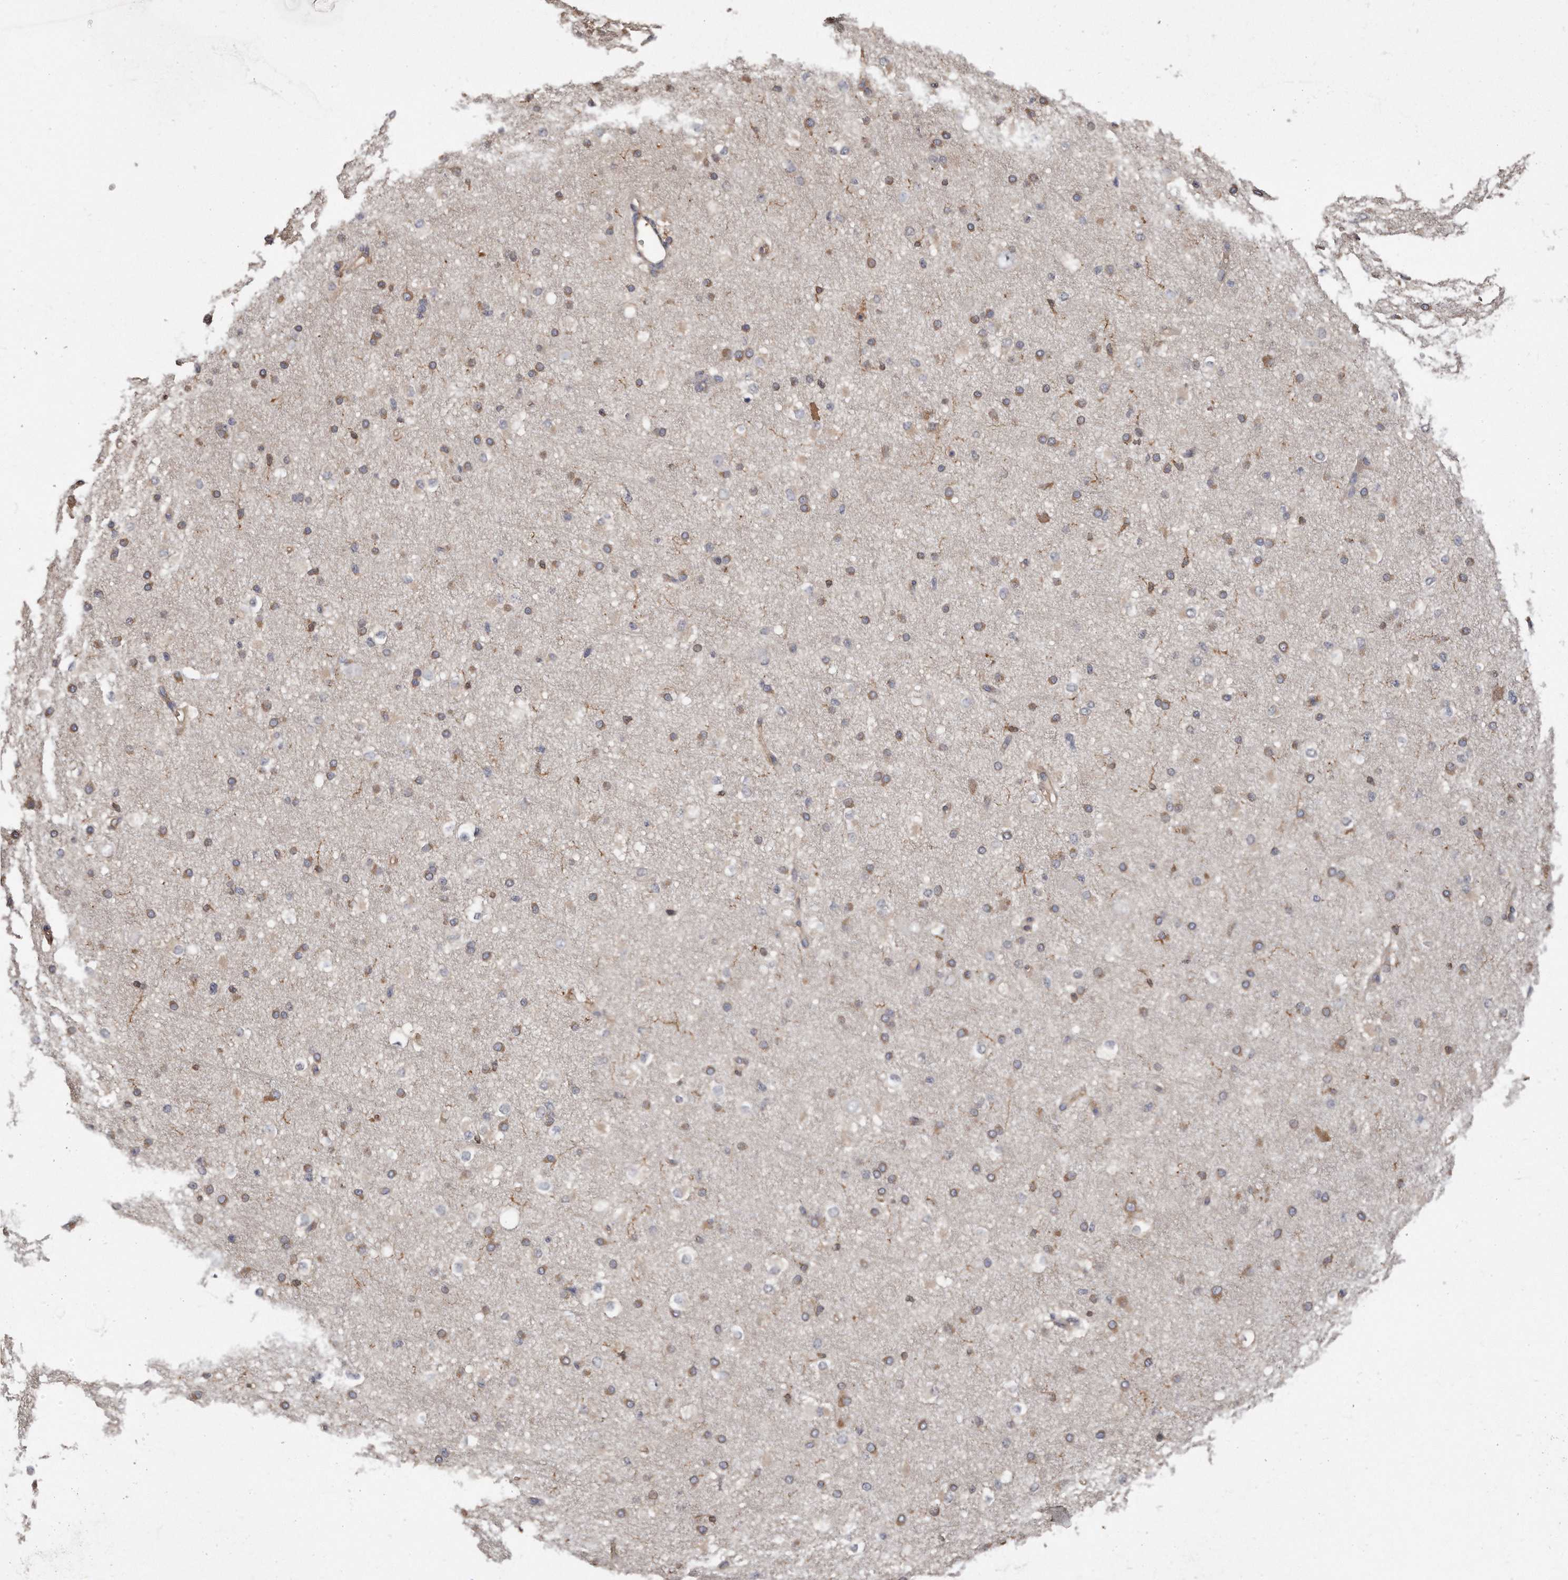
{"staining": {"intensity": "weak", "quantity": ">75%", "location": "cytoplasmic/membranous"}, "tissue": "cerebral cortex", "cell_type": "Endothelial cells", "image_type": "normal", "snomed": [{"axis": "morphology", "description": "Normal tissue, NOS"}, {"axis": "morphology", "description": "Developmental malformation"}, {"axis": "topography", "description": "Cerebral cortex"}], "caption": "Immunohistochemical staining of benign cerebral cortex displays weak cytoplasmic/membranous protein expression in approximately >75% of endothelial cells.", "gene": "CAP1", "patient": {"sex": "female", "age": 30}}